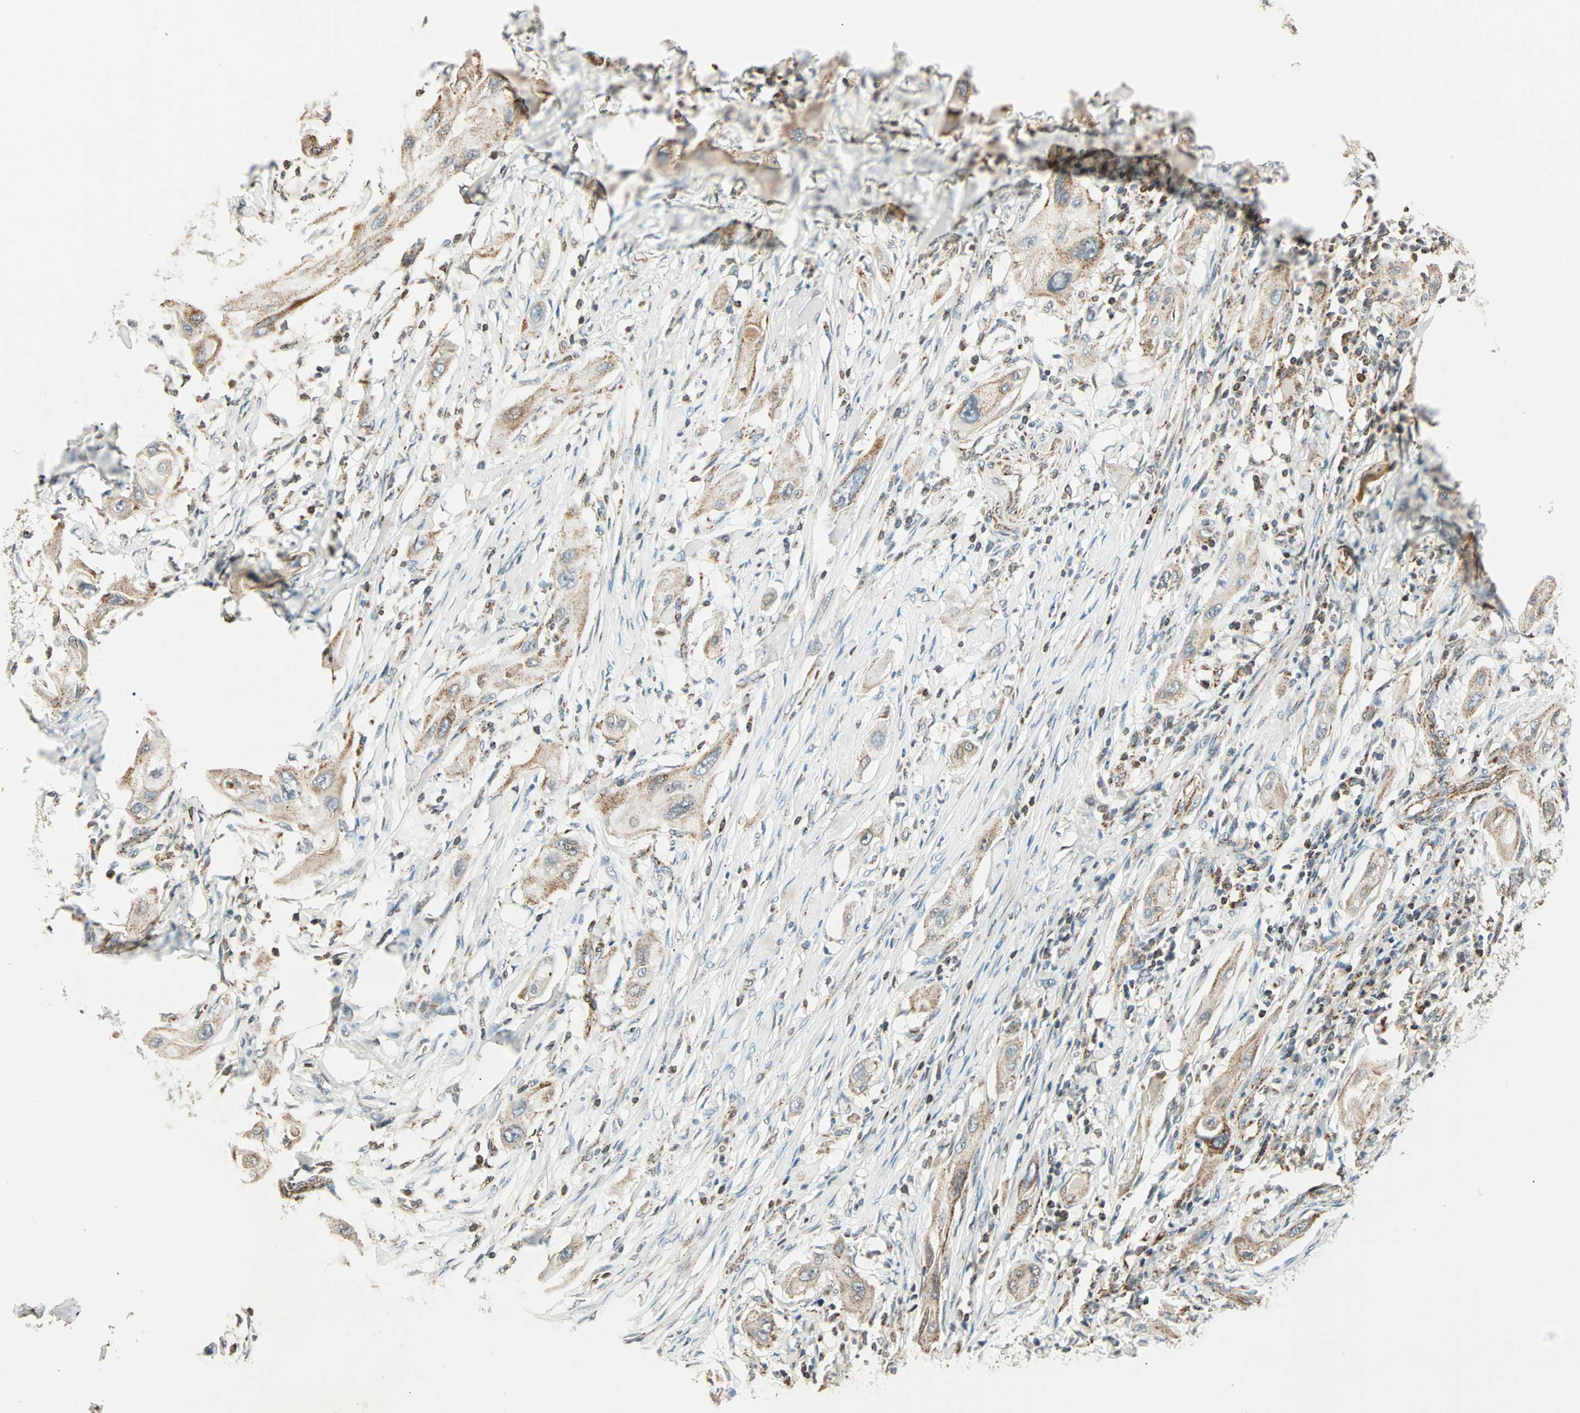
{"staining": {"intensity": "weak", "quantity": ">75%", "location": "cytoplasmic/membranous"}, "tissue": "lung cancer", "cell_type": "Tumor cells", "image_type": "cancer", "snomed": [{"axis": "morphology", "description": "Squamous cell carcinoma, NOS"}, {"axis": "topography", "description": "Lung"}], "caption": "Brown immunohistochemical staining in human lung cancer reveals weak cytoplasmic/membranous staining in about >75% of tumor cells.", "gene": "SPRY4", "patient": {"sex": "female", "age": 47}}